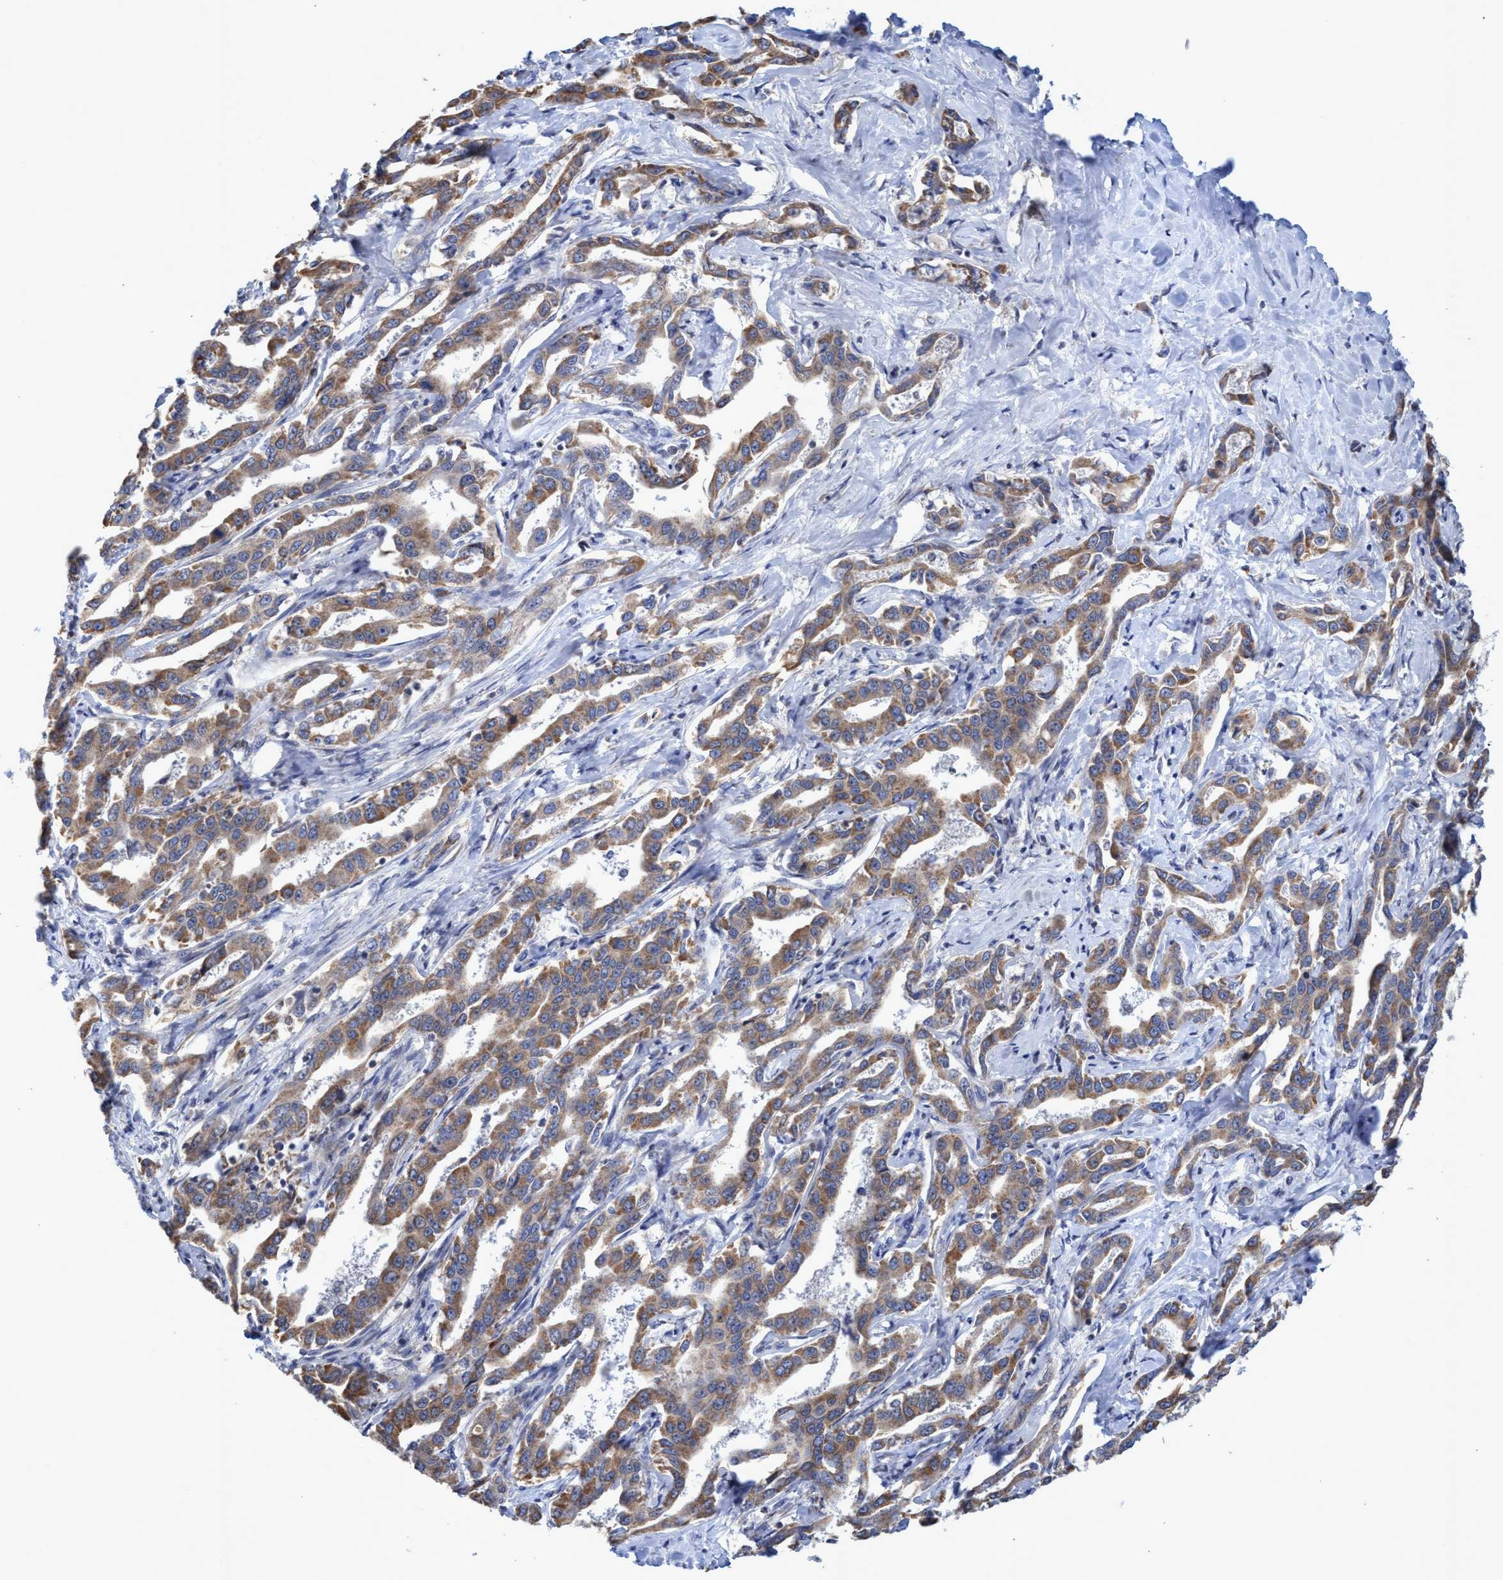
{"staining": {"intensity": "moderate", "quantity": ">75%", "location": "cytoplasmic/membranous"}, "tissue": "liver cancer", "cell_type": "Tumor cells", "image_type": "cancer", "snomed": [{"axis": "morphology", "description": "Cholangiocarcinoma"}, {"axis": "topography", "description": "Liver"}], "caption": "IHC image of liver cancer (cholangiocarcinoma) stained for a protein (brown), which displays medium levels of moderate cytoplasmic/membranous expression in about >75% of tumor cells.", "gene": "NAT16", "patient": {"sex": "male", "age": 59}}